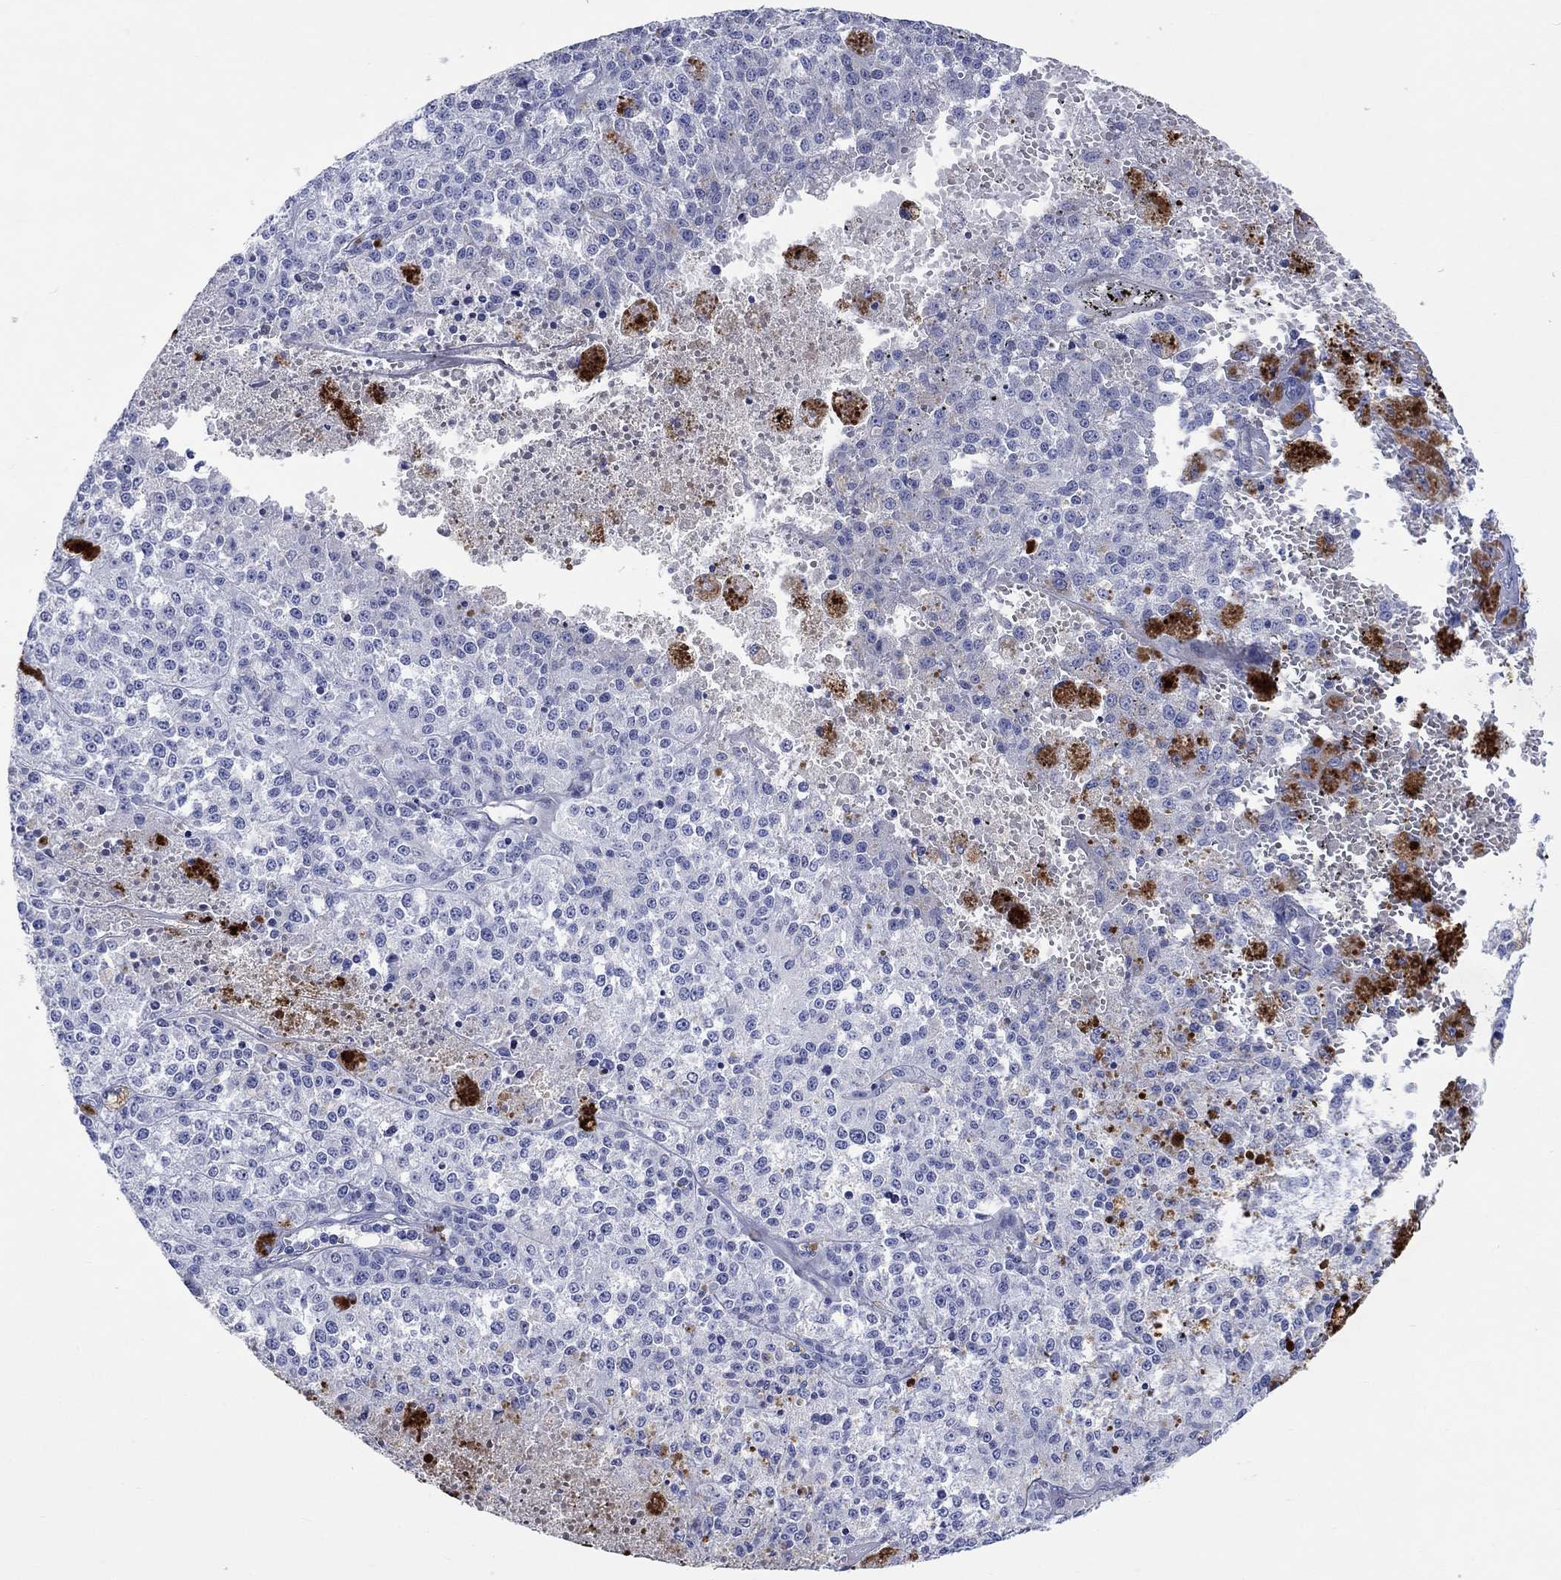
{"staining": {"intensity": "negative", "quantity": "none", "location": "none"}, "tissue": "melanoma", "cell_type": "Tumor cells", "image_type": "cancer", "snomed": [{"axis": "morphology", "description": "Malignant melanoma, Metastatic site"}, {"axis": "topography", "description": "Lymph node"}], "caption": "A photomicrograph of human malignant melanoma (metastatic site) is negative for staining in tumor cells.", "gene": "CACNG3", "patient": {"sex": "female", "age": 64}}